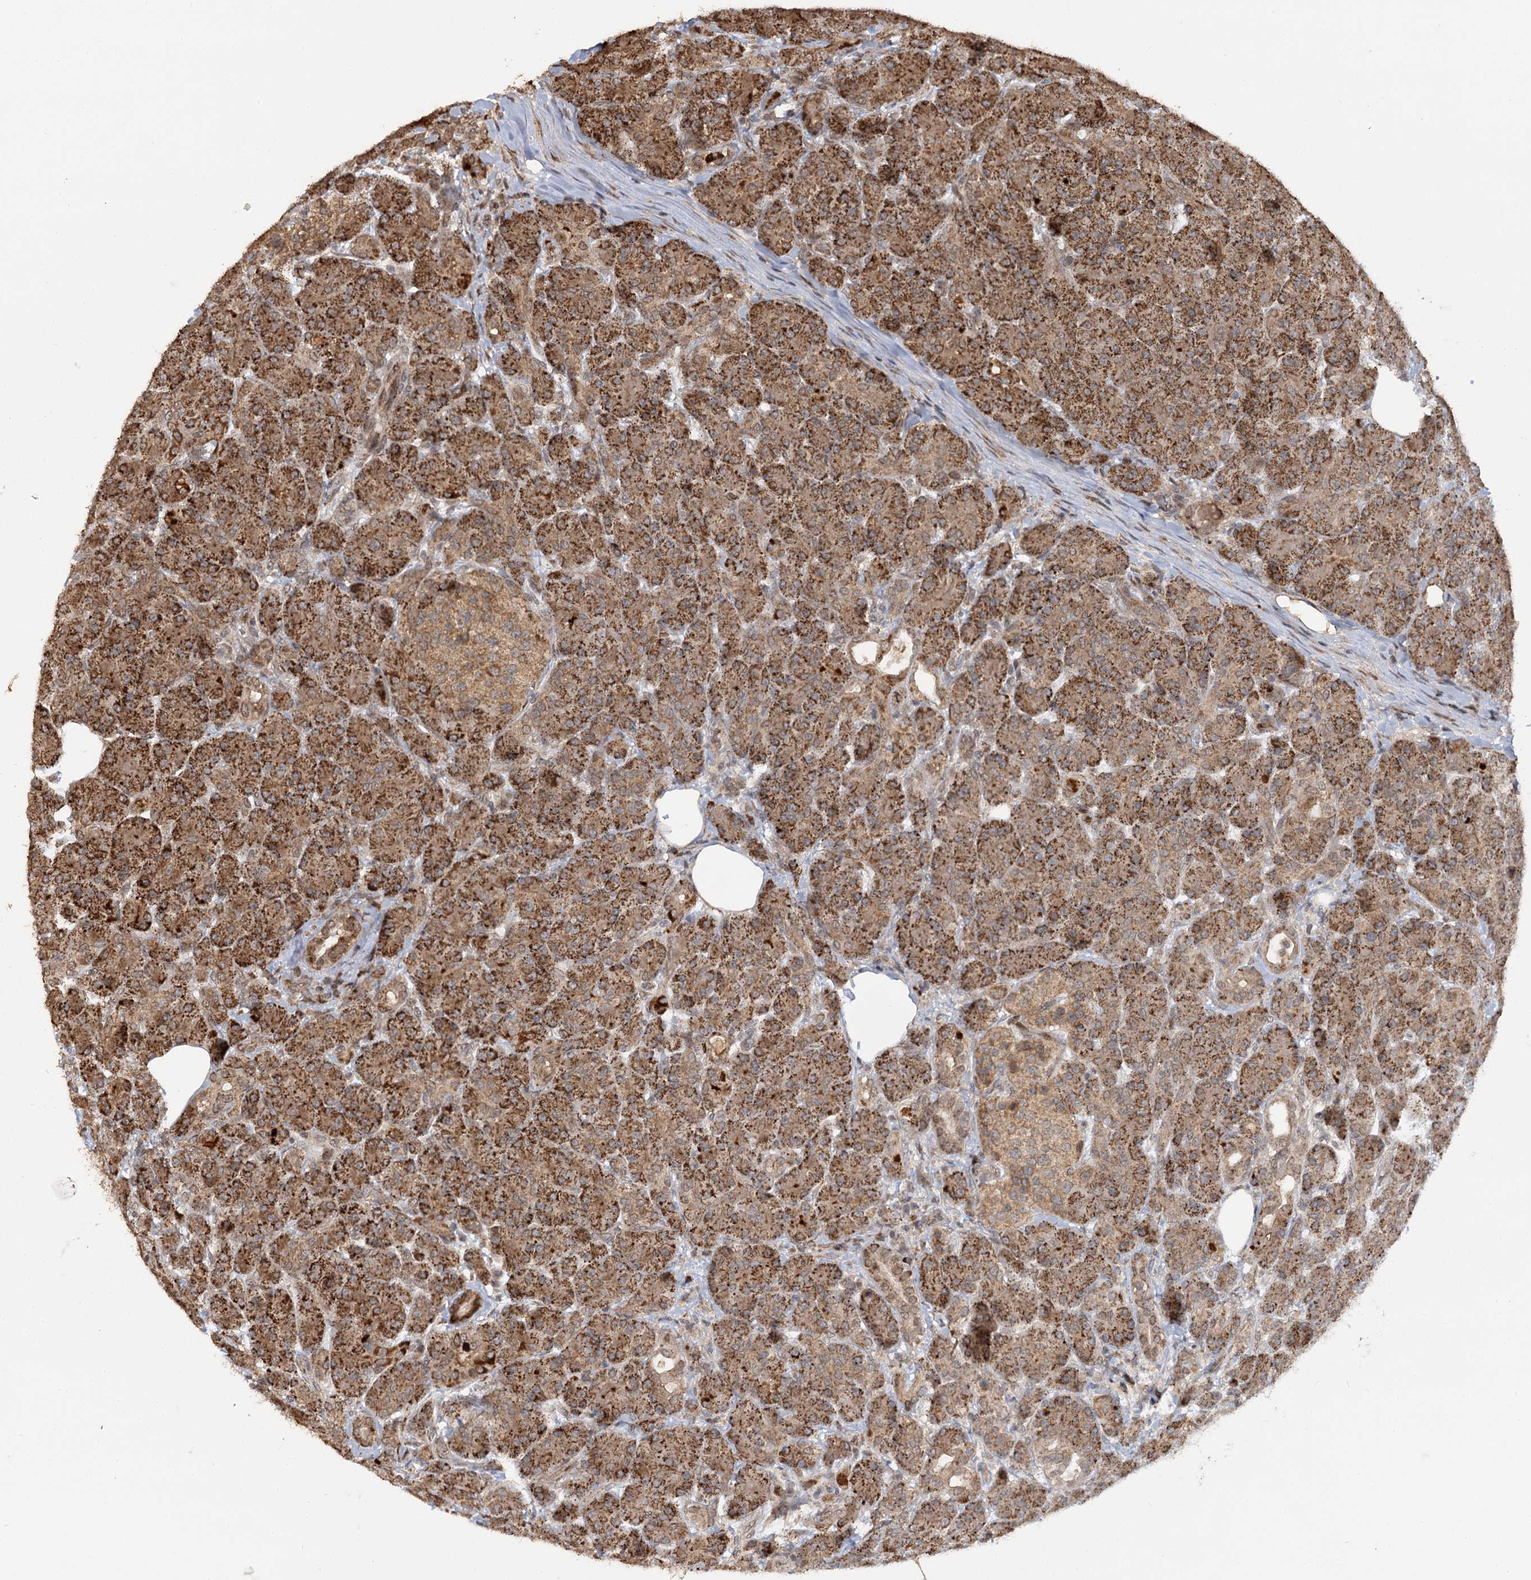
{"staining": {"intensity": "strong", "quantity": ">75%", "location": "cytoplasmic/membranous"}, "tissue": "pancreas", "cell_type": "Exocrine glandular cells", "image_type": "normal", "snomed": [{"axis": "morphology", "description": "Normal tissue, NOS"}, {"axis": "topography", "description": "Pancreas"}], "caption": "Immunohistochemical staining of unremarkable human pancreas demonstrates high levels of strong cytoplasmic/membranous staining in about >75% of exocrine glandular cells.", "gene": "ZNRF3", "patient": {"sex": "male", "age": 63}}